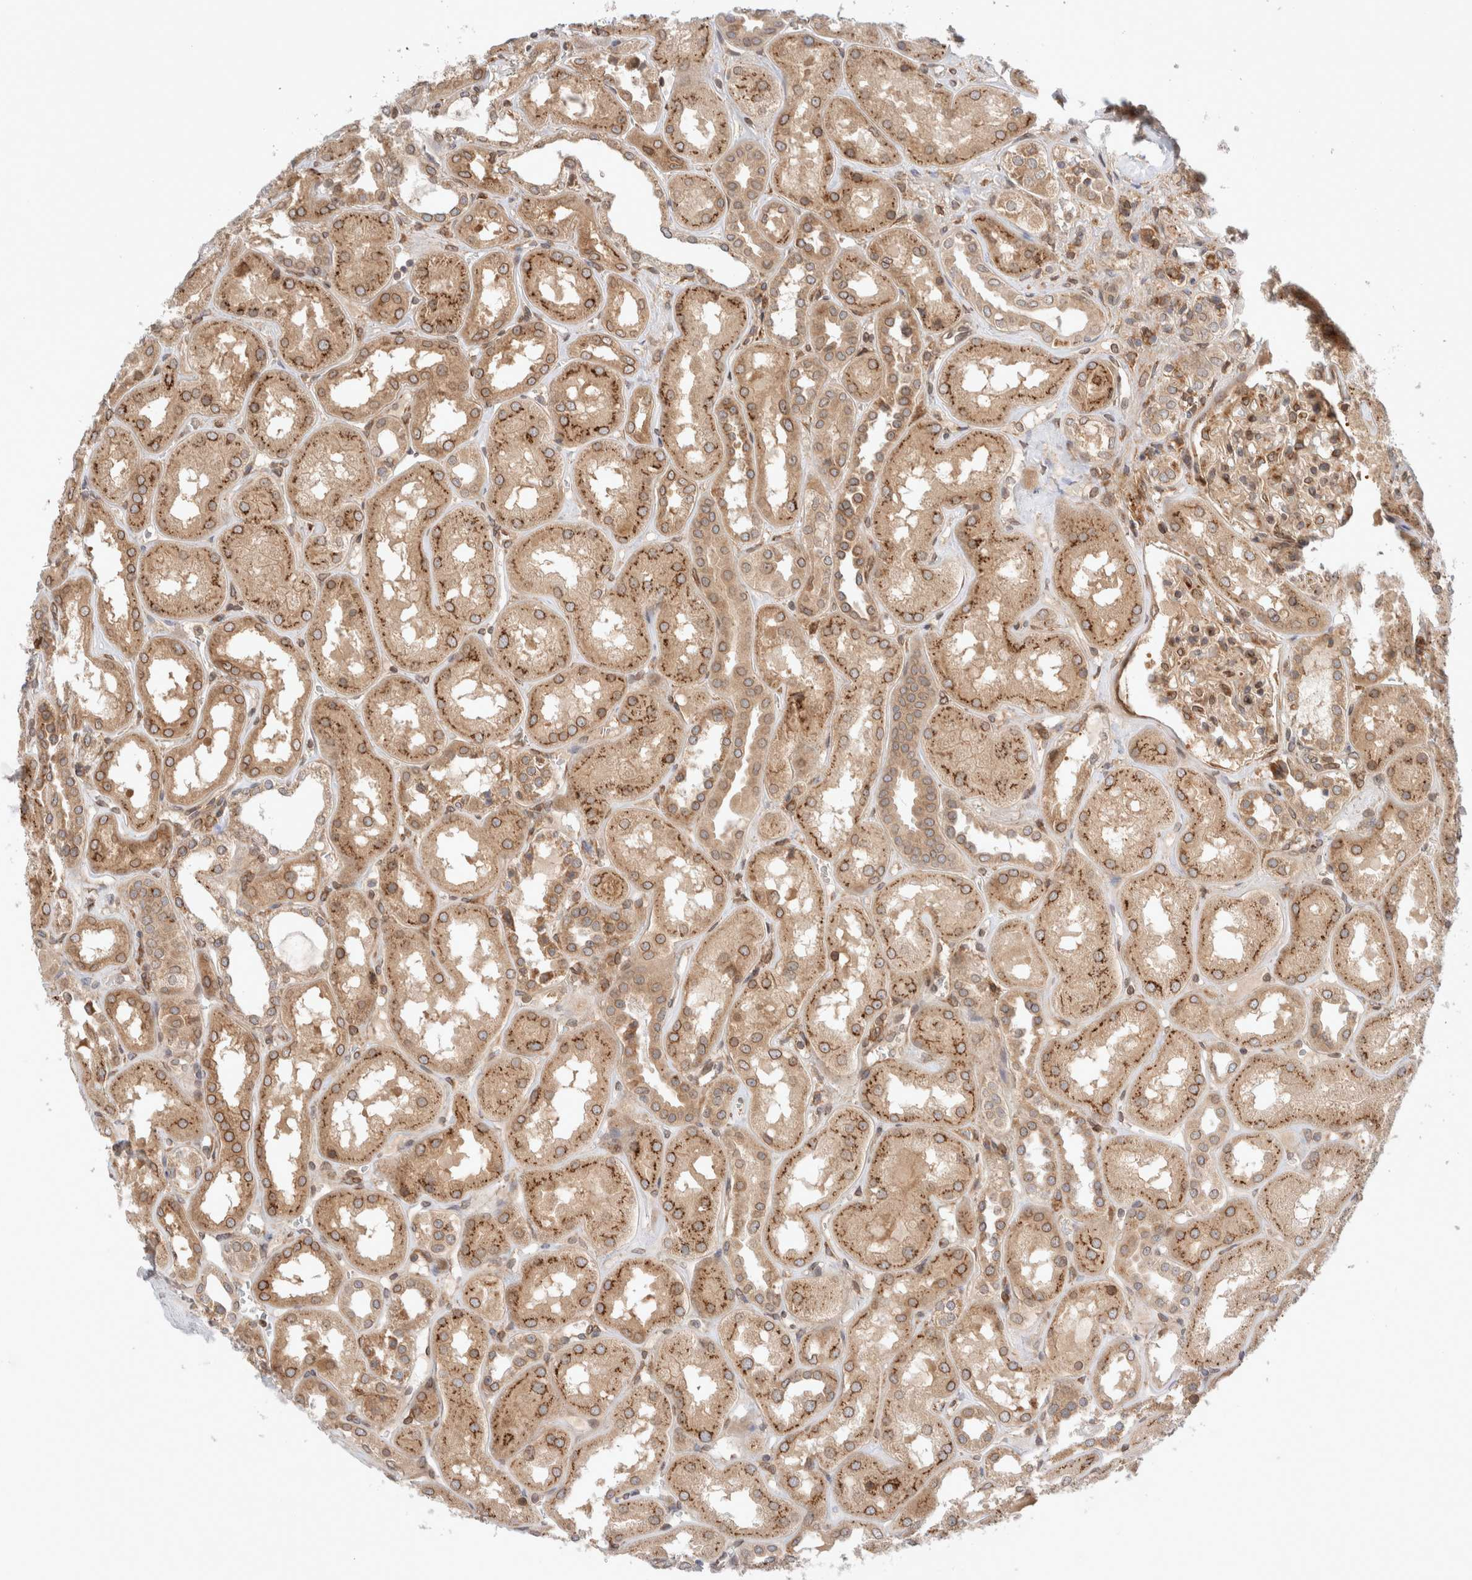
{"staining": {"intensity": "moderate", "quantity": ">75%", "location": "cytoplasmic/membranous"}, "tissue": "kidney", "cell_type": "Cells in glomeruli", "image_type": "normal", "snomed": [{"axis": "morphology", "description": "Normal tissue, NOS"}, {"axis": "topography", "description": "Kidney"}], "caption": "Kidney was stained to show a protein in brown. There is medium levels of moderate cytoplasmic/membranous staining in approximately >75% of cells in glomeruli. The staining was performed using DAB, with brown indicating positive protein expression. Nuclei are stained blue with hematoxylin.", "gene": "GCN1", "patient": {"sex": "male", "age": 70}}